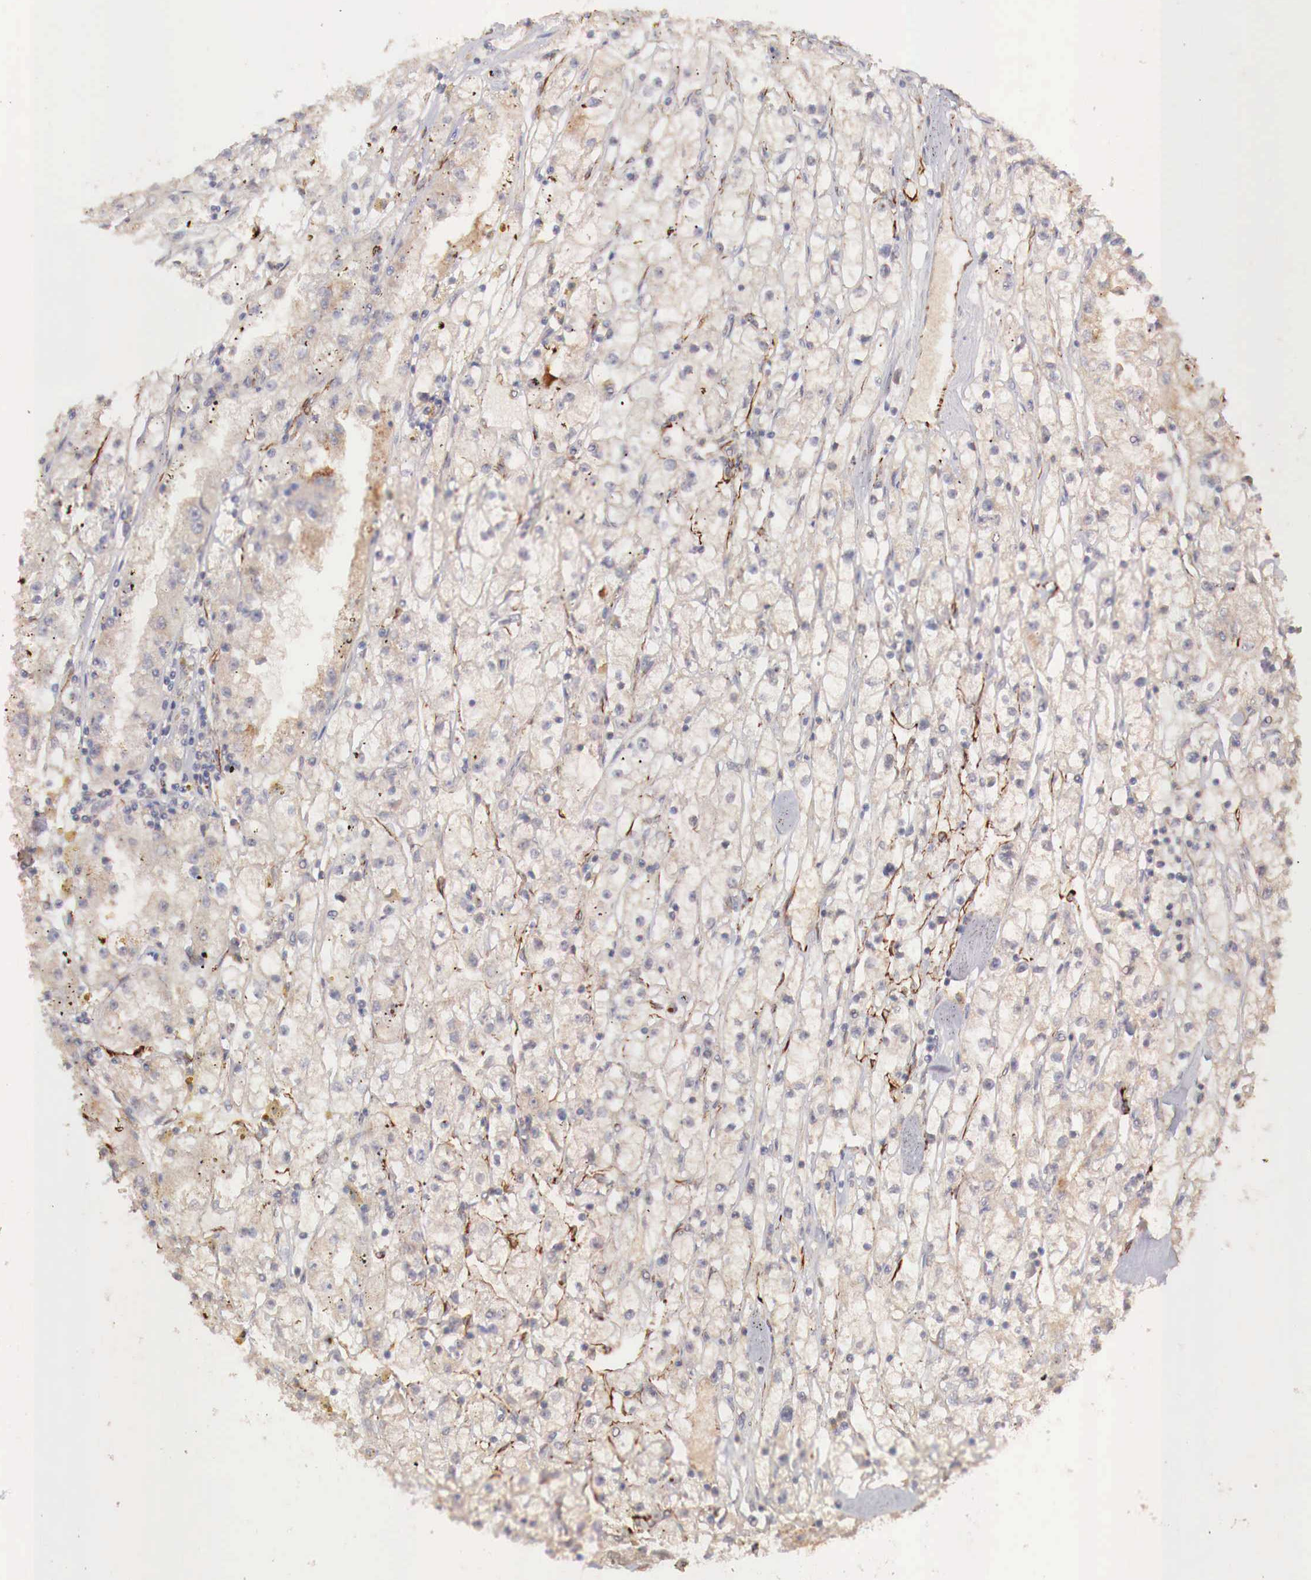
{"staining": {"intensity": "negative", "quantity": "none", "location": "none"}, "tissue": "renal cancer", "cell_type": "Tumor cells", "image_type": "cancer", "snomed": [{"axis": "morphology", "description": "Adenocarcinoma, NOS"}, {"axis": "topography", "description": "Kidney"}], "caption": "DAB immunohistochemical staining of adenocarcinoma (renal) shows no significant expression in tumor cells.", "gene": "WT1", "patient": {"sex": "male", "age": 56}}